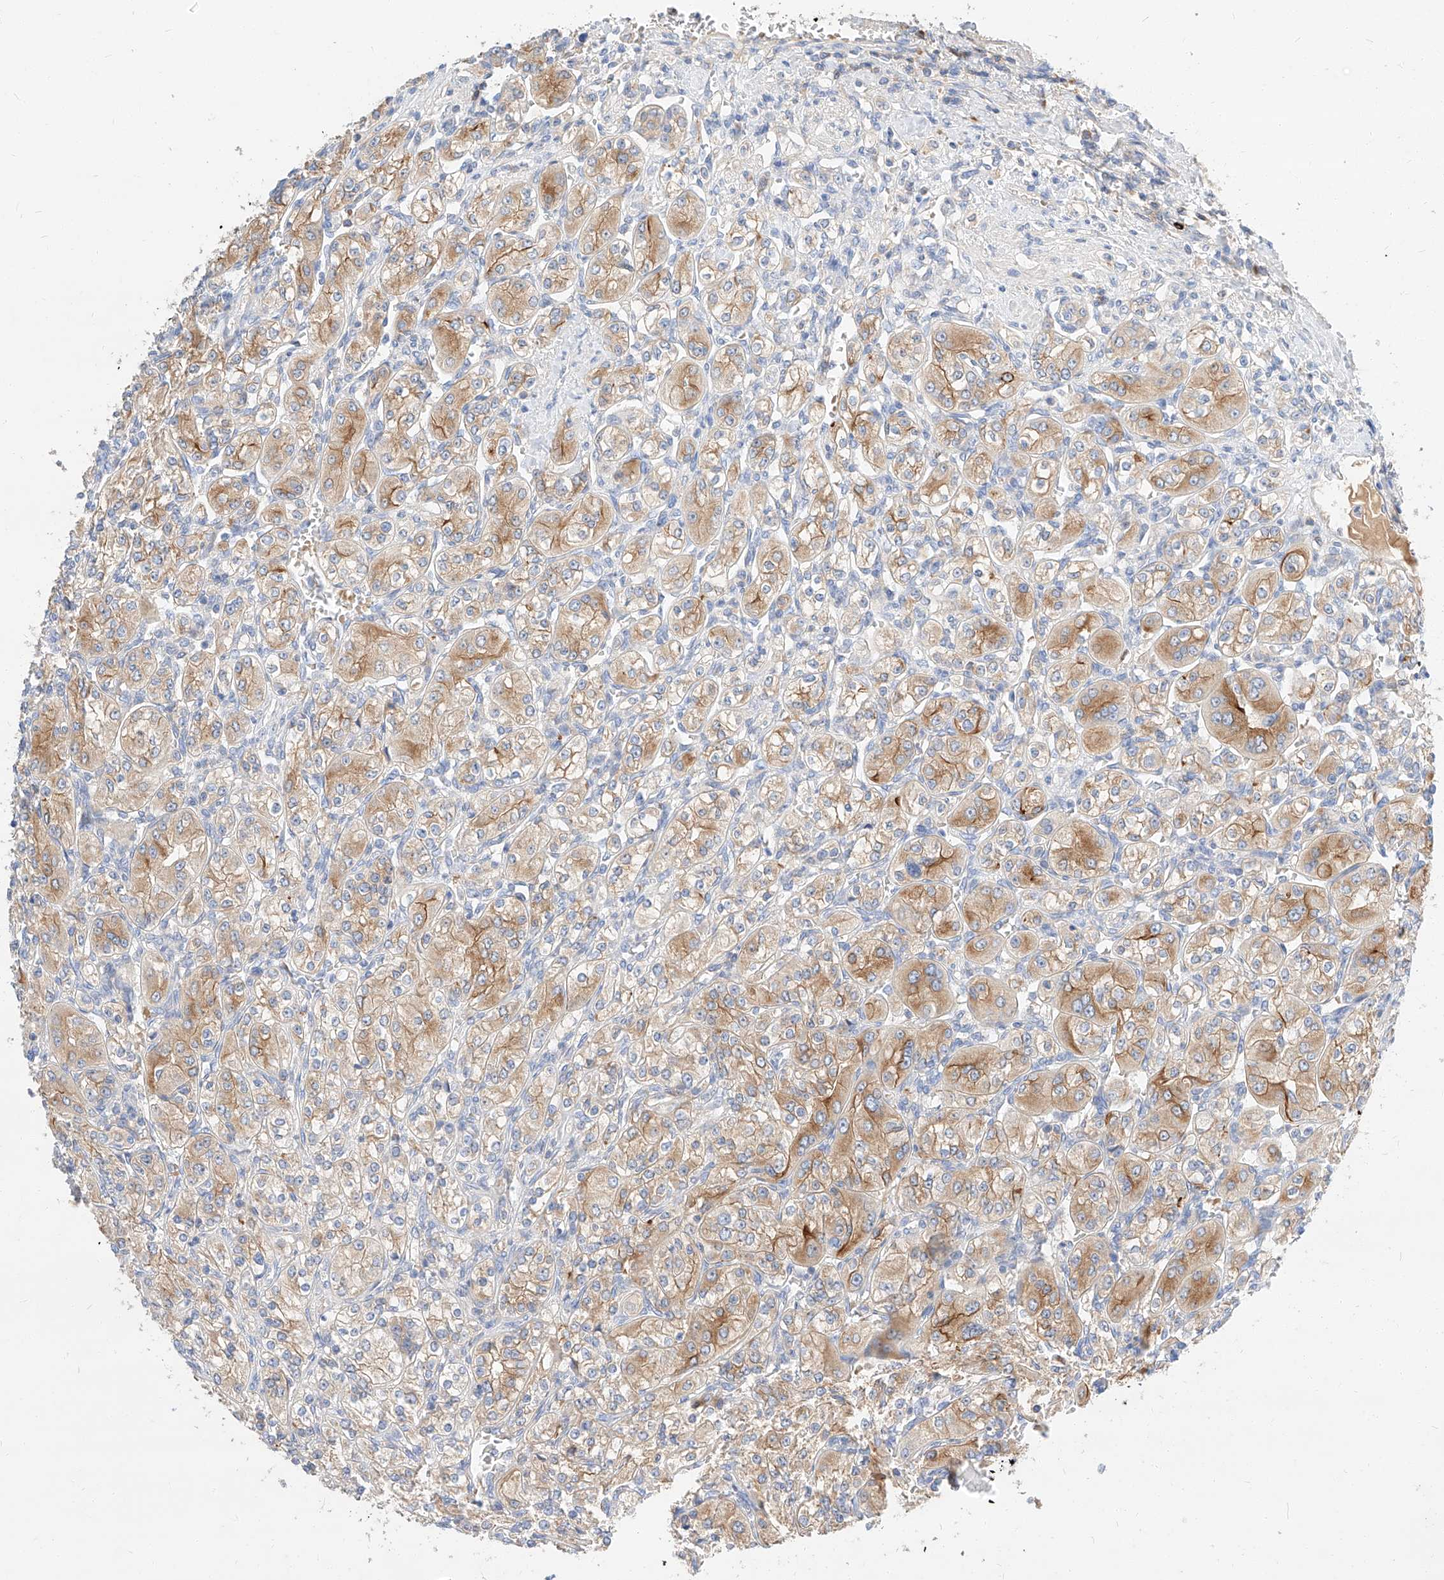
{"staining": {"intensity": "moderate", "quantity": "25%-75%", "location": "cytoplasmic/membranous"}, "tissue": "renal cancer", "cell_type": "Tumor cells", "image_type": "cancer", "snomed": [{"axis": "morphology", "description": "Adenocarcinoma, NOS"}, {"axis": "topography", "description": "Kidney"}], "caption": "Approximately 25%-75% of tumor cells in human renal adenocarcinoma demonstrate moderate cytoplasmic/membranous protein positivity as visualized by brown immunohistochemical staining.", "gene": "MAP7", "patient": {"sex": "male", "age": 77}}